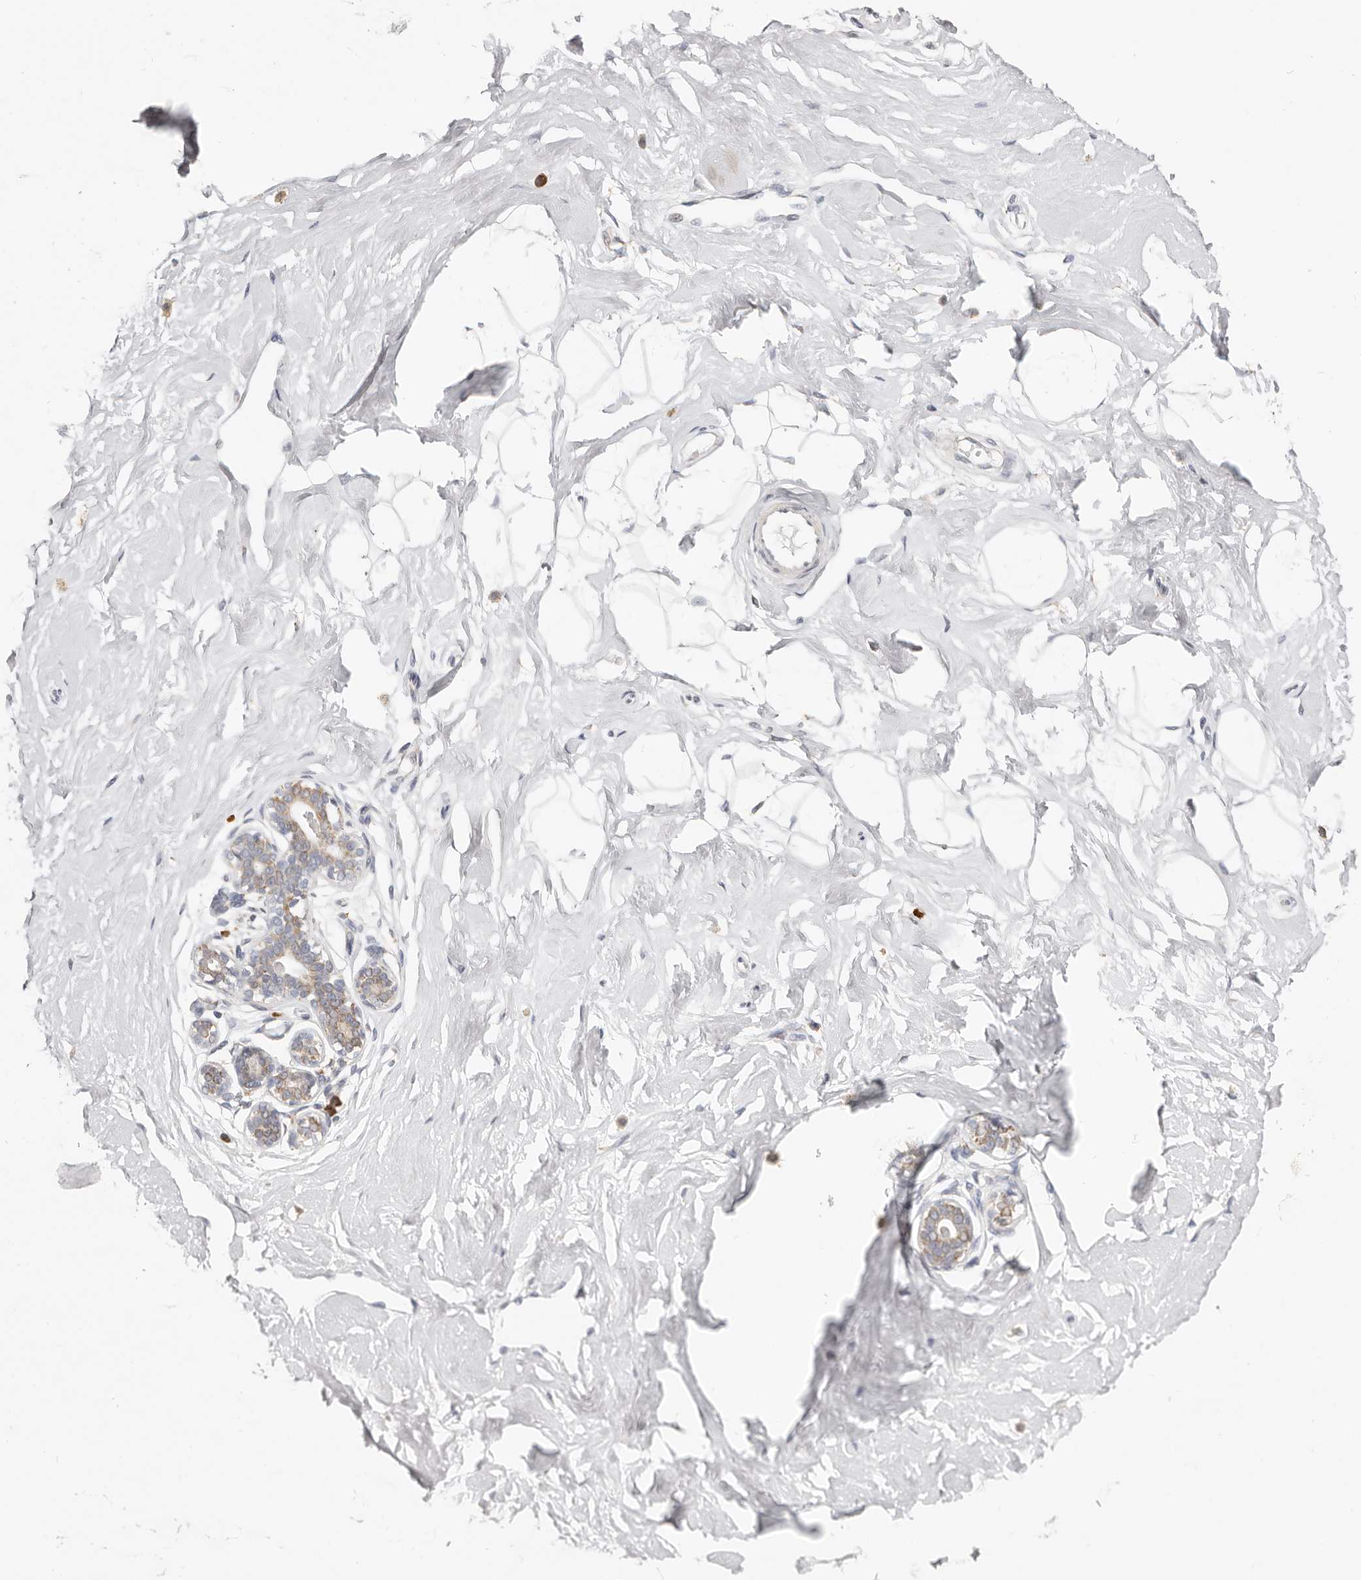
{"staining": {"intensity": "negative", "quantity": "none", "location": "none"}, "tissue": "breast", "cell_type": "Adipocytes", "image_type": "normal", "snomed": [{"axis": "morphology", "description": "Normal tissue, NOS"}, {"axis": "morphology", "description": "Adenoma, NOS"}, {"axis": "topography", "description": "Breast"}], "caption": "The immunohistochemistry micrograph has no significant expression in adipocytes of breast.", "gene": "IL32", "patient": {"sex": "female", "age": 23}}